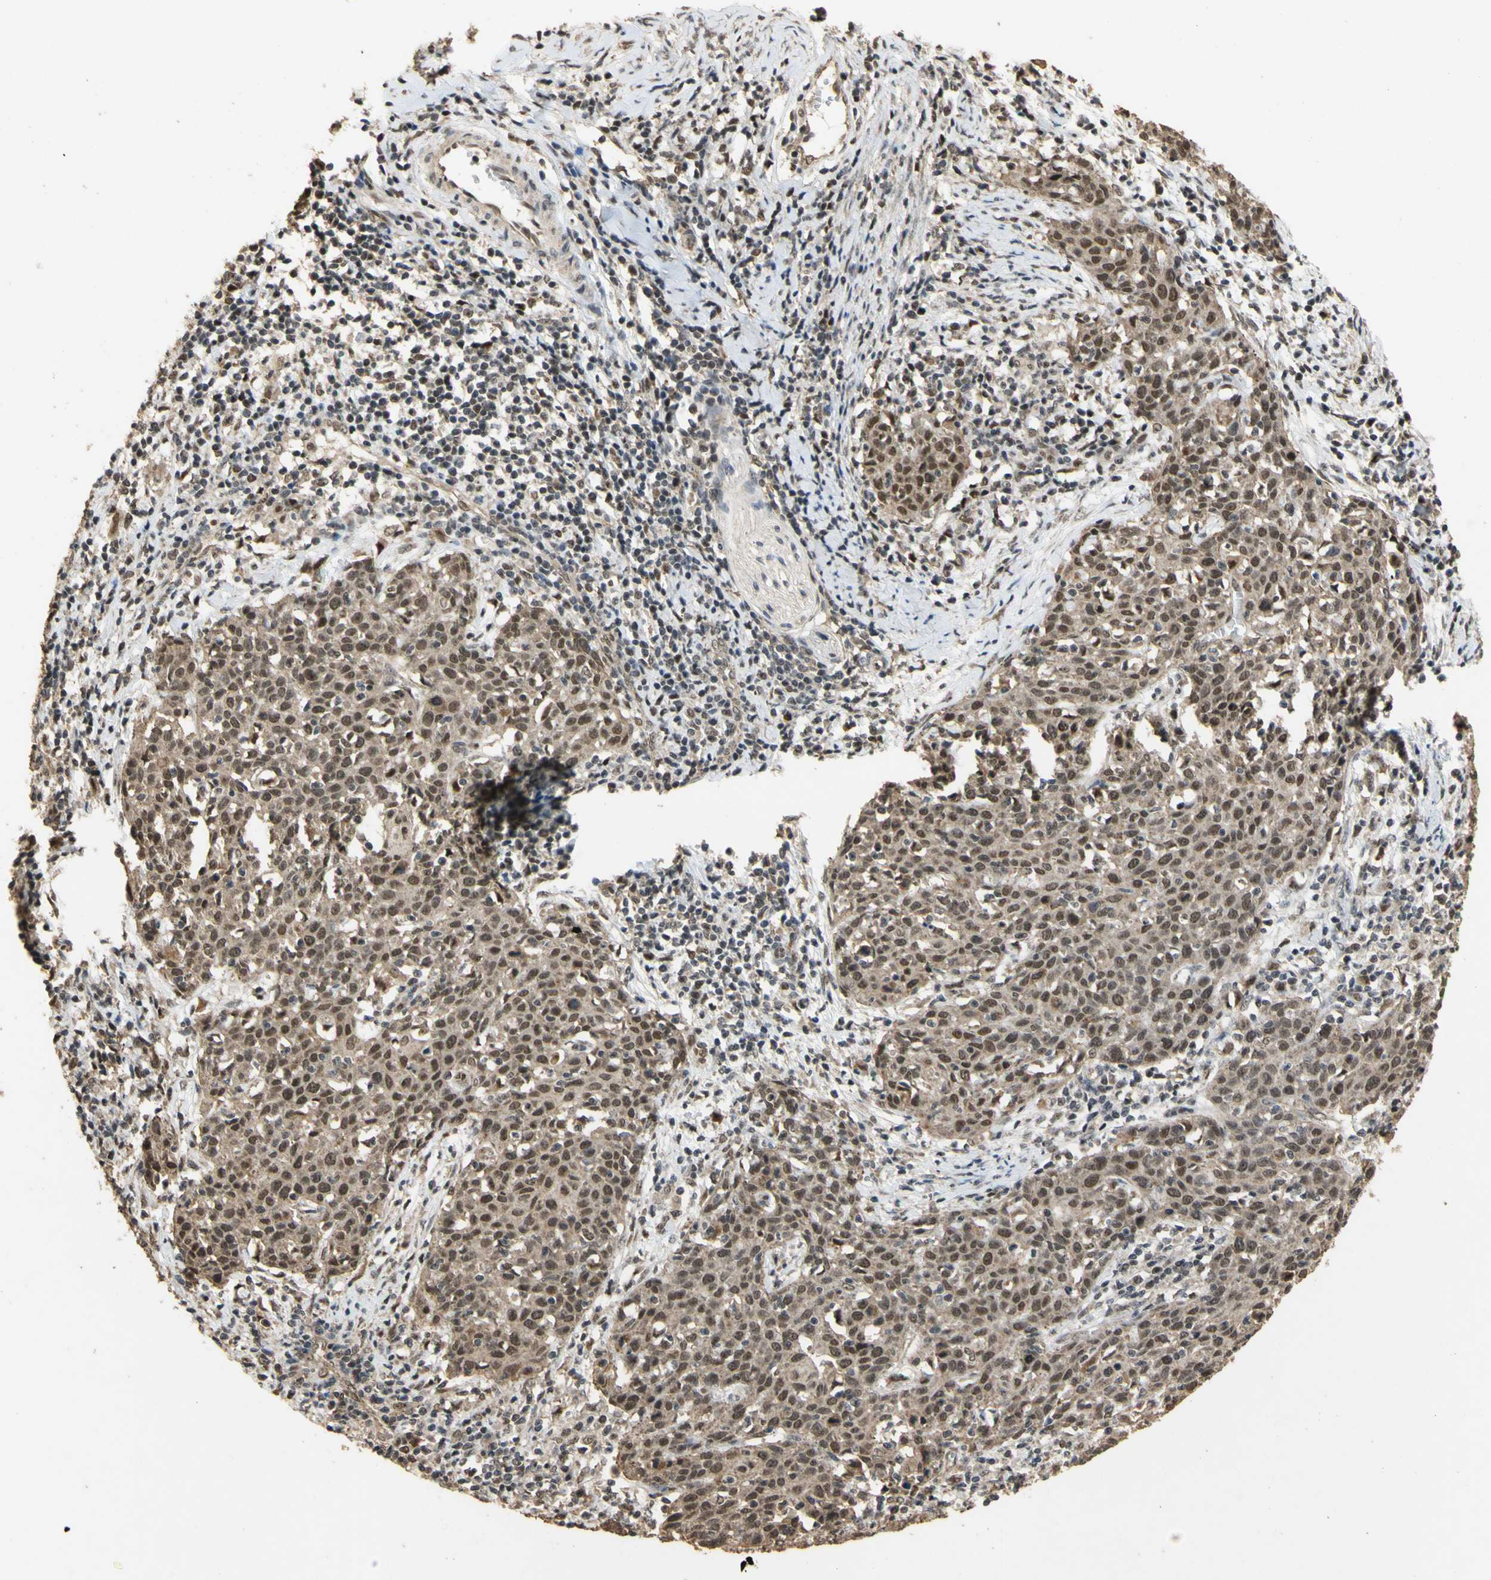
{"staining": {"intensity": "moderate", "quantity": ">75%", "location": "cytoplasmic/membranous,nuclear"}, "tissue": "cervical cancer", "cell_type": "Tumor cells", "image_type": "cancer", "snomed": [{"axis": "morphology", "description": "Squamous cell carcinoma, NOS"}, {"axis": "topography", "description": "Cervix"}], "caption": "Human cervical cancer (squamous cell carcinoma) stained with a protein marker reveals moderate staining in tumor cells.", "gene": "GTF2E2", "patient": {"sex": "female", "age": 38}}